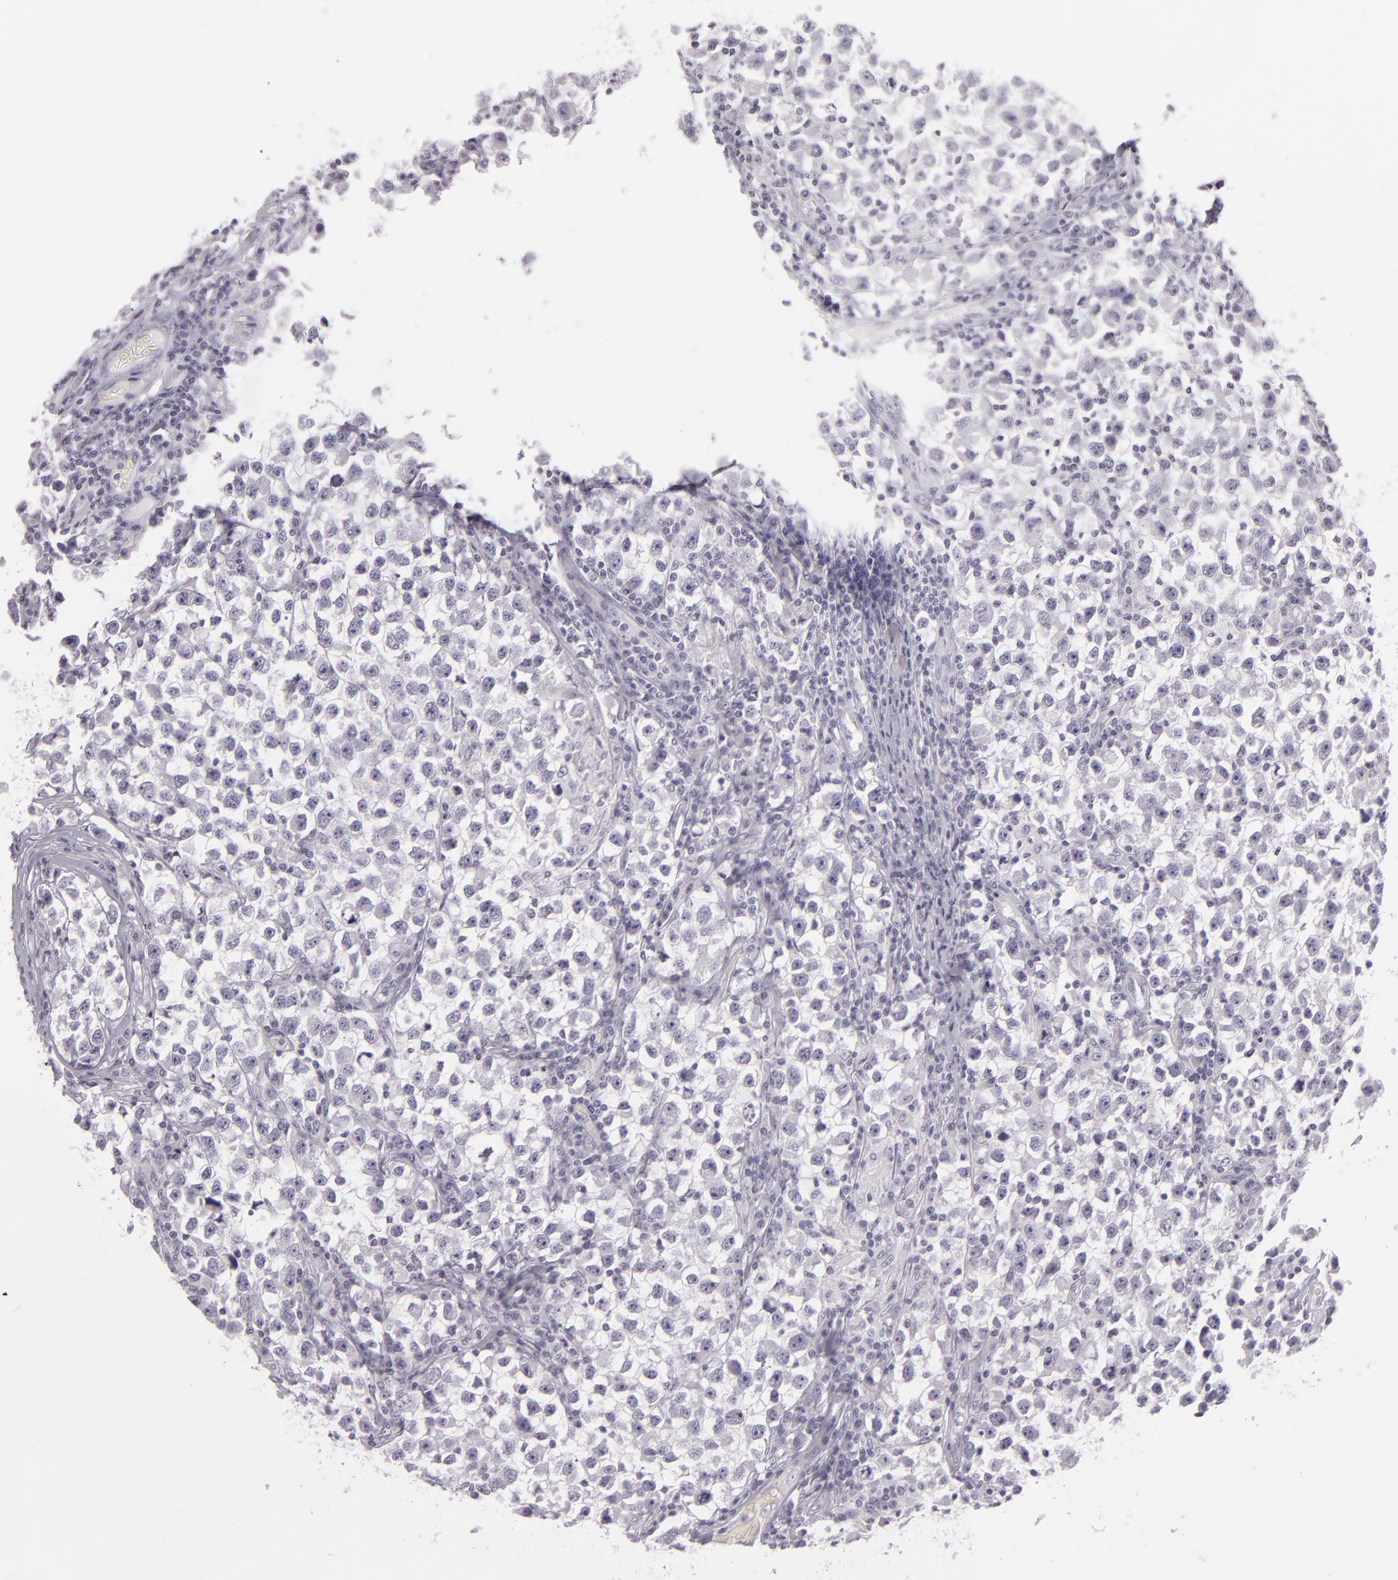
{"staining": {"intensity": "negative", "quantity": "none", "location": "none"}, "tissue": "testis cancer", "cell_type": "Tumor cells", "image_type": "cancer", "snomed": [{"axis": "morphology", "description": "Seminoma, NOS"}, {"axis": "topography", "description": "Testis"}], "caption": "An IHC image of testis cancer (seminoma) is shown. There is no staining in tumor cells of testis cancer (seminoma). (DAB (3,3'-diaminobenzidine) immunohistochemistry visualized using brightfield microscopy, high magnification).", "gene": "MCM3", "patient": {"sex": "male", "age": 33}}